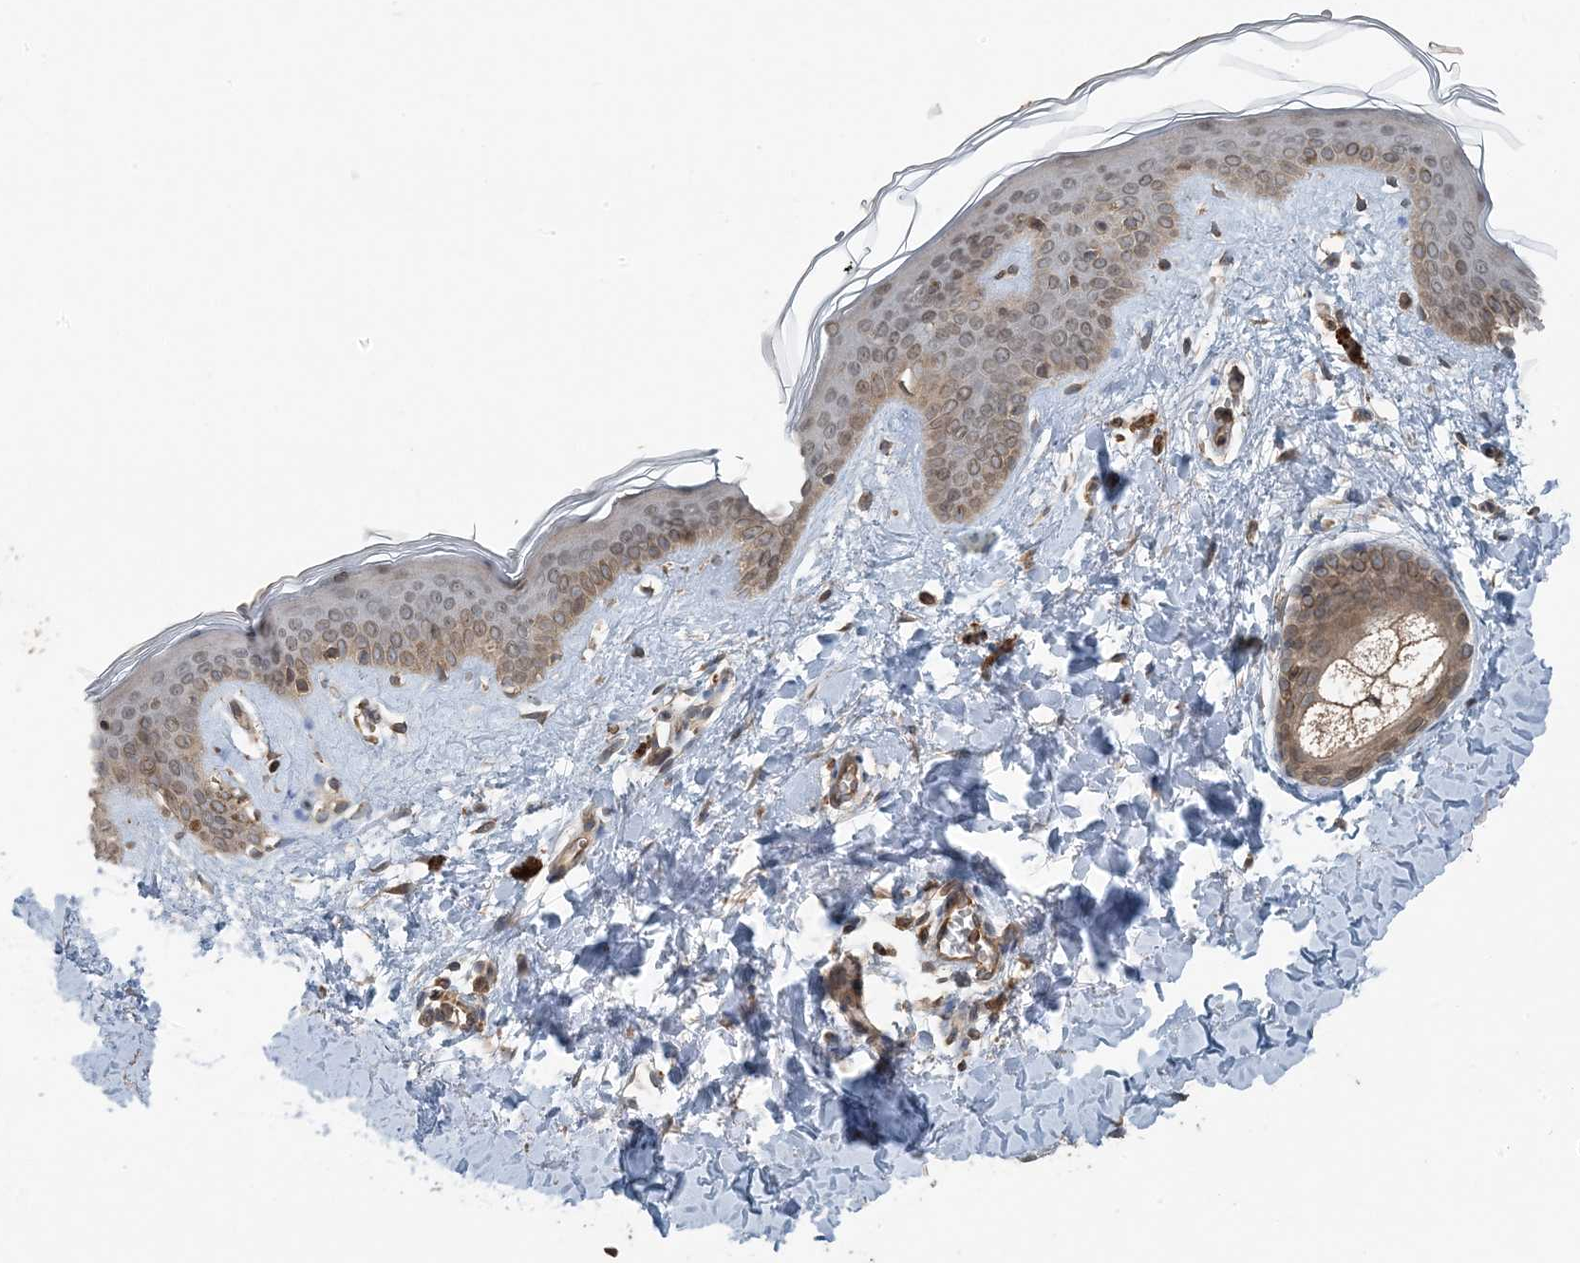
{"staining": {"intensity": "moderate", "quantity": ">75%", "location": "cytoplasmic/membranous,nuclear"}, "tissue": "skin", "cell_type": "Fibroblasts", "image_type": "normal", "snomed": [{"axis": "morphology", "description": "Normal tissue, NOS"}, {"axis": "topography", "description": "Skin"}], "caption": "IHC micrograph of normal skin: skin stained using immunohistochemistry (IHC) reveals medium levels of moderate protein expression localized specifically in the cytoplasmic/membranous,nuclear of fibroblasts, appearing as a cytoplasmic/membranous,nuclear brown color.", "gene": "ZFAND2B", "patient": {"sex": "female", "age": 46}}